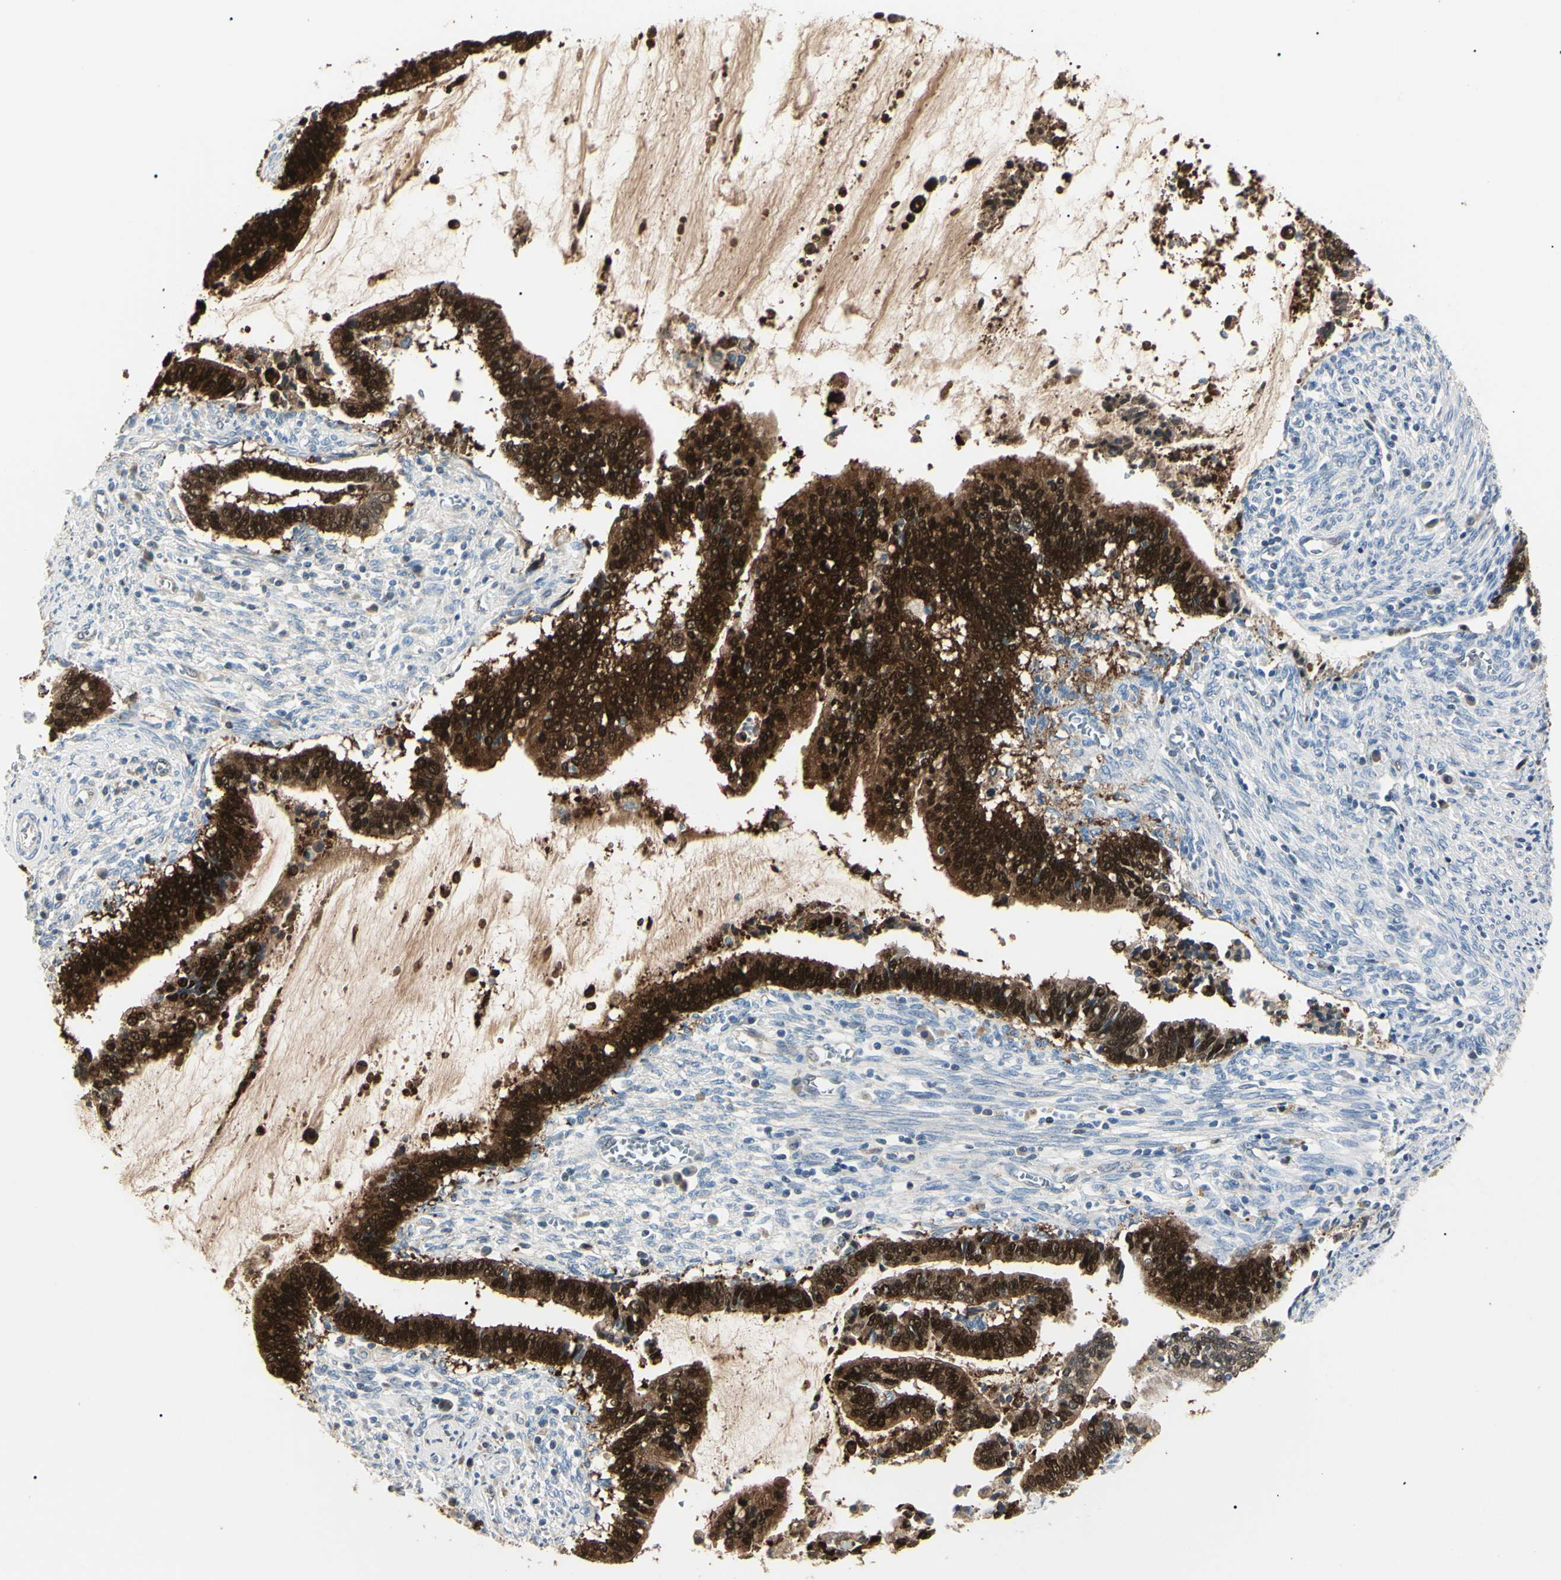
{"staining": {"intensity": "strong", "quantity": ">75%", "location": "cytoplasmic/membranous,nuclear"}, "tissue": "cervical cancer", "cell_type": "Tumor cells", "image_type": "cancer", "snomed": [{"axis": "morphology", "description": "Adenocarcinoma, NOS"}, {"axis": "topography", "description": "Cervix"}], "caption": "The image exhibits immunohistochemical staining of adenocarcinoma (cervical). There is strong cytoplasmic/membranous and nuclear staining is identified in approximately >75% of tumor cells.", "gene": "AKR1C3", "patient": {"sex": "female", "age": 44}}